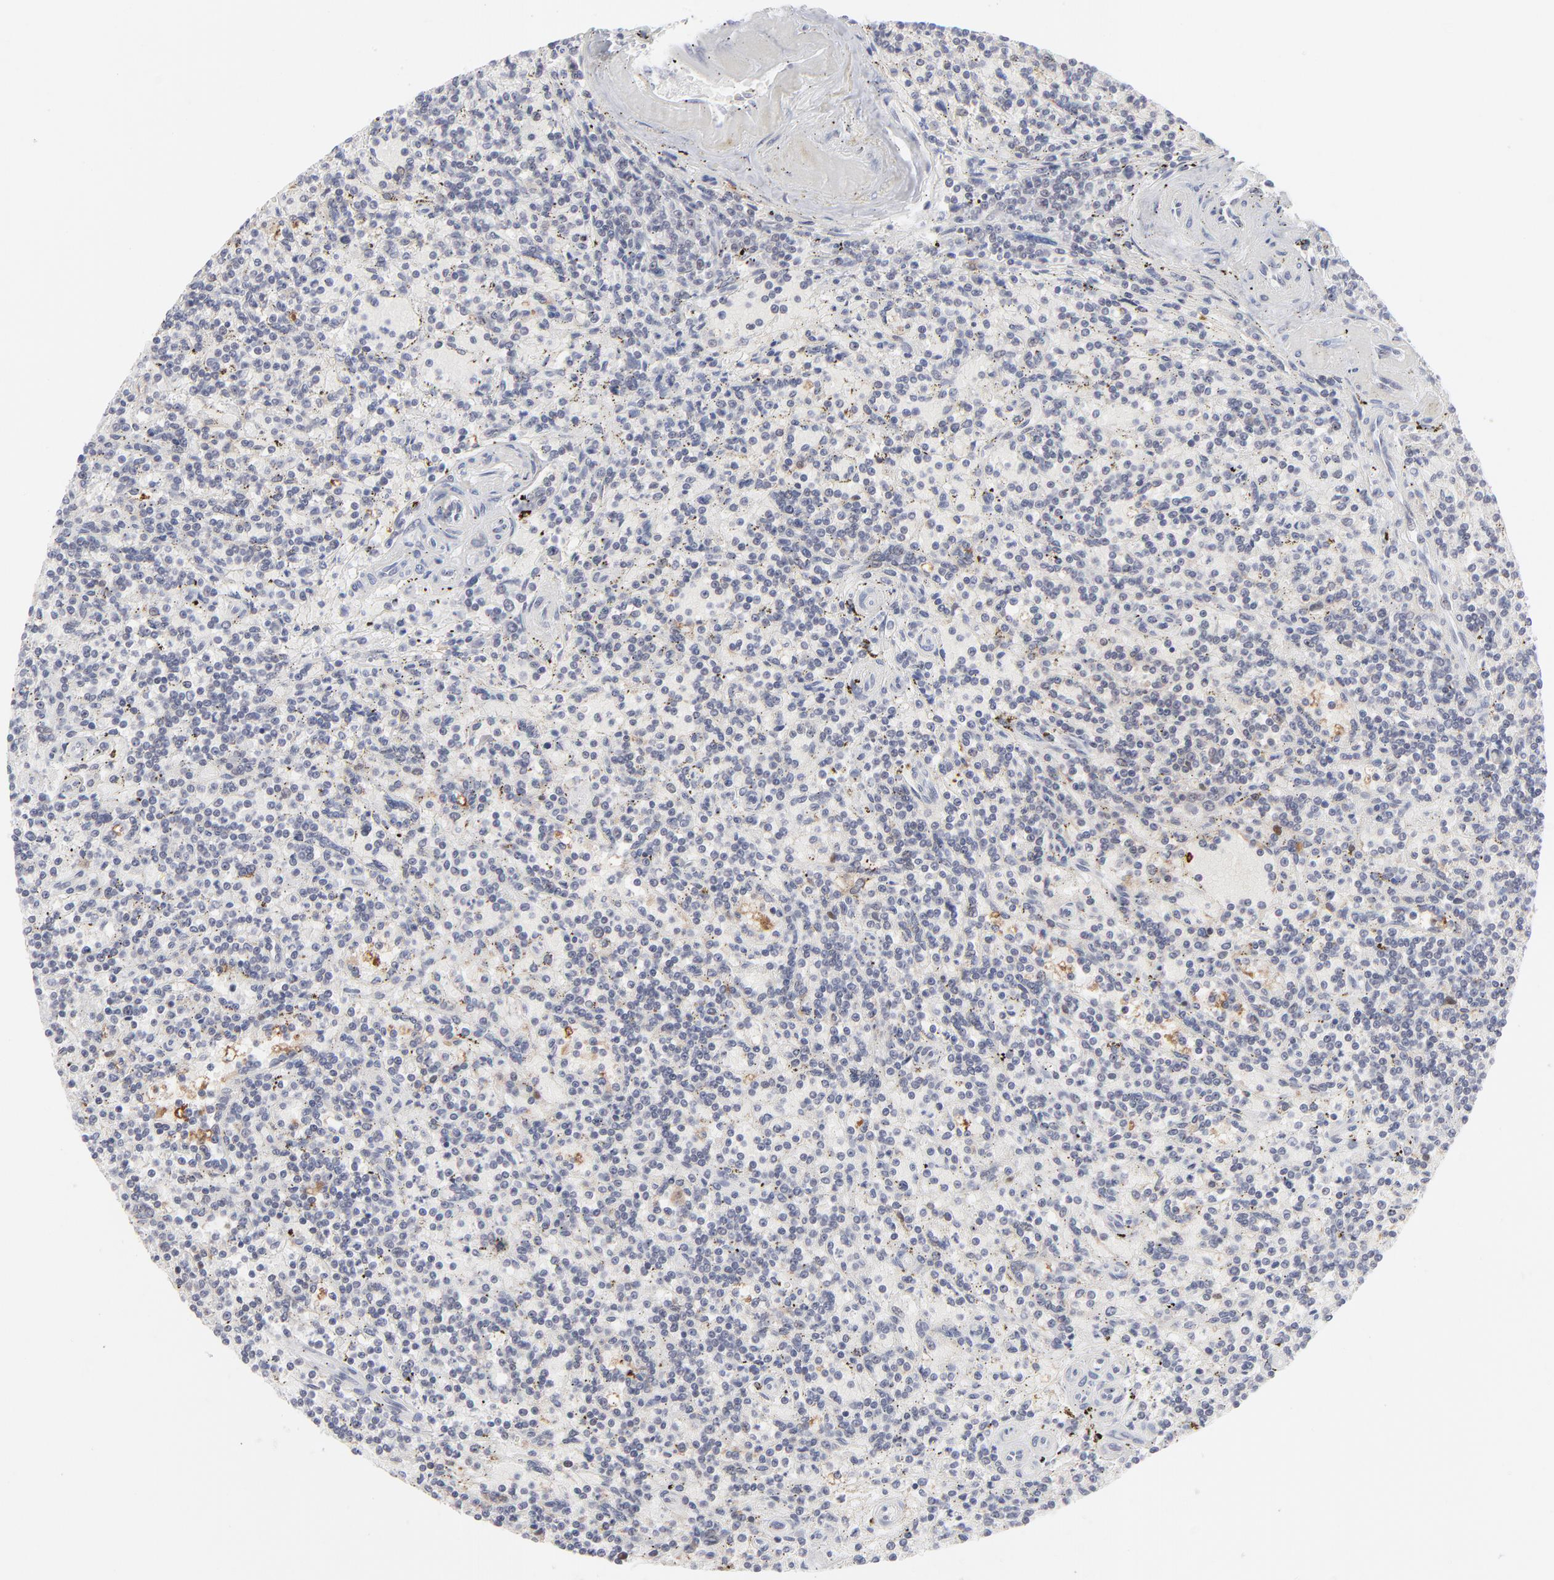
{"staining": {"intensity": "negative", "quantity": "none", "location": "none"}, "tissue": "lymphoma", "cell_type": "Tumor cells", "image_type": "cancer", "snomed": [{"axis": "morphology", "description": "Malignant lymphoma, non-Hodgkin's type, Low grade"}, {"axis": "topography", "description": "Spleen"}], "caption": "Immunohistochemical staining of human malignant lymphoma, non-Hodgkin's type (low-grade) displays no significant expression in tumor cells.", "gene": "CCR2", "patient": {"sex": "male", "age": 73}}